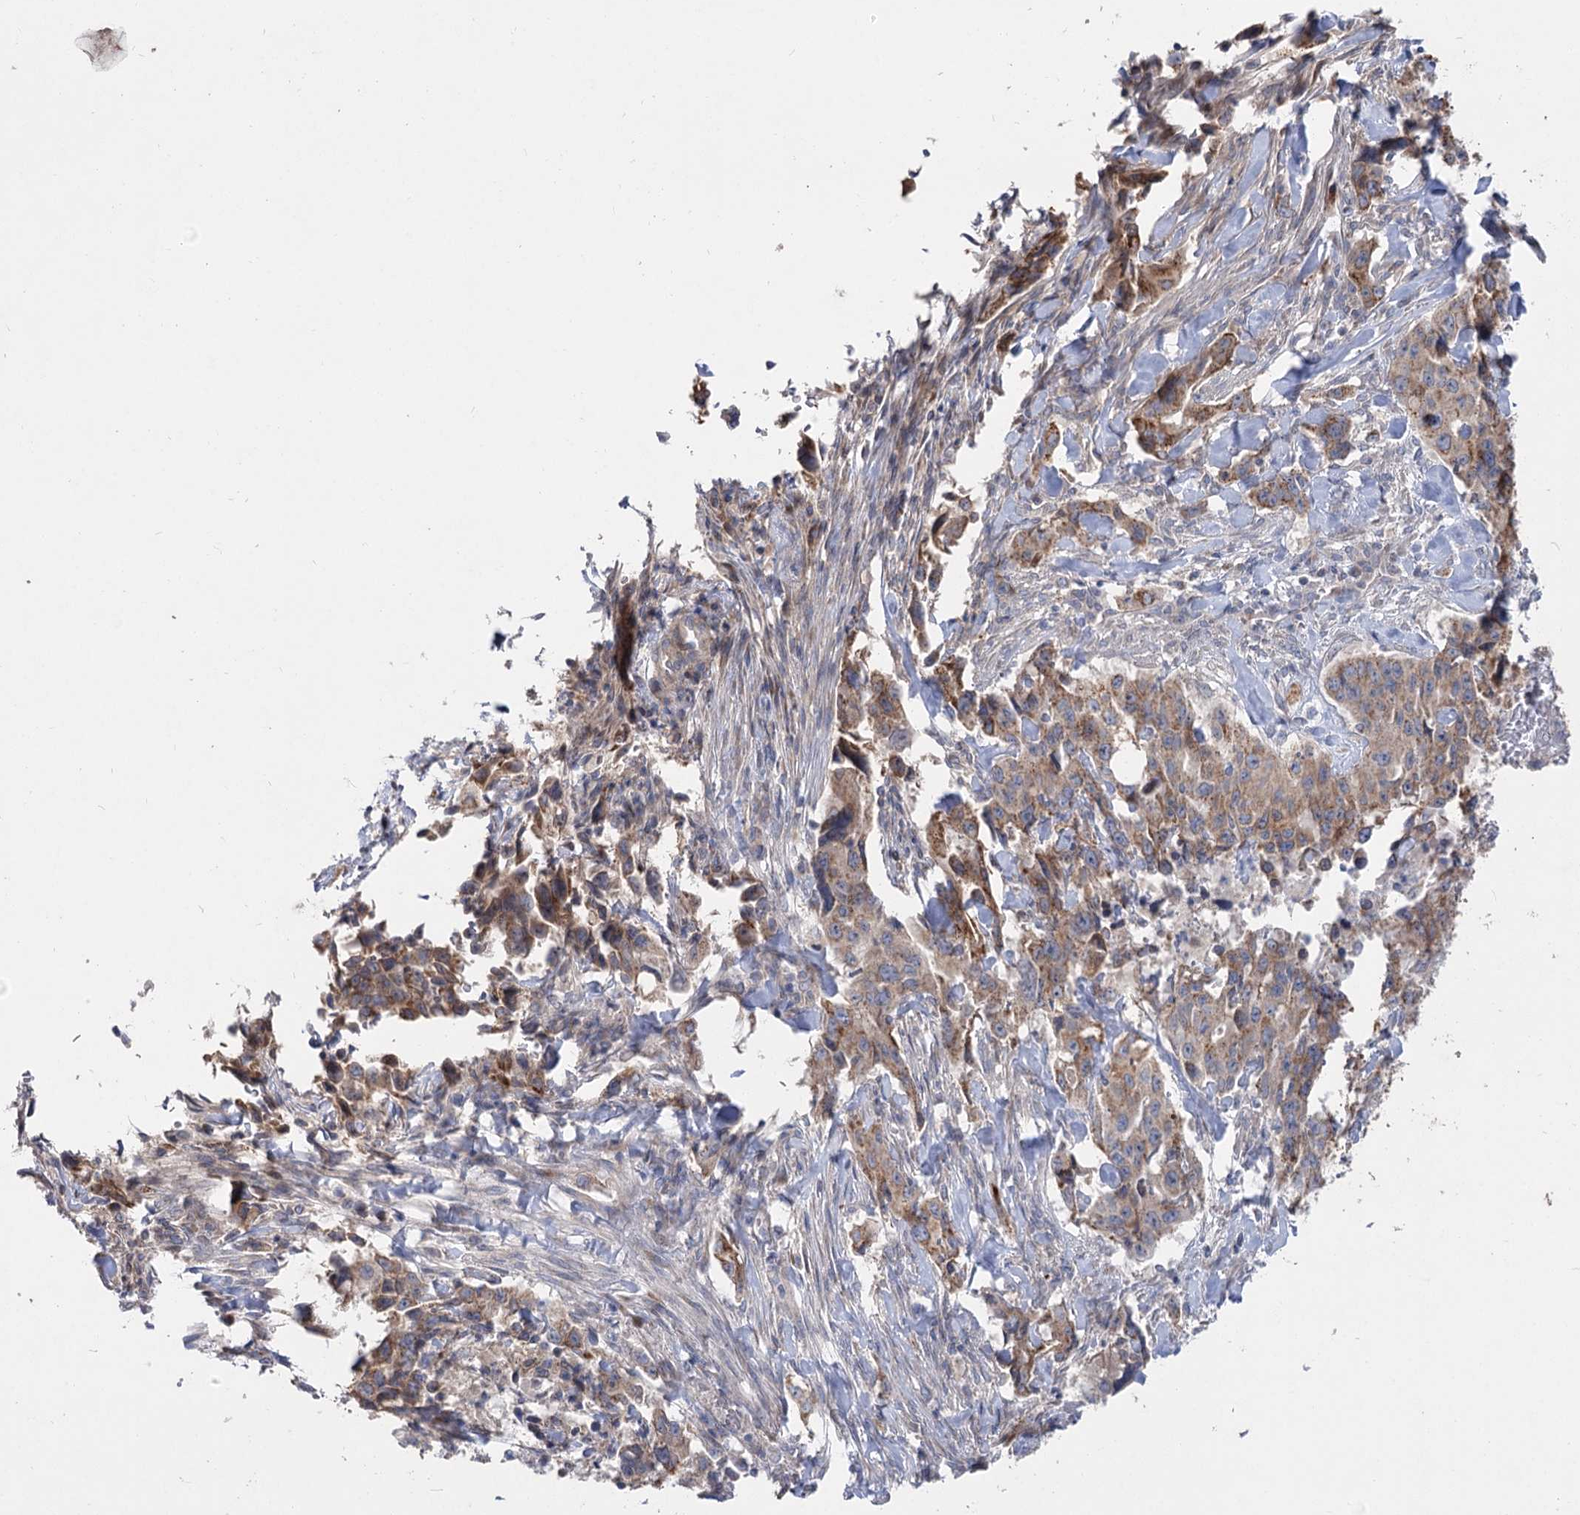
{"staining": {"intensity": "moderate", "quantity": ">75%", "location": "cytoplasmic/membranous"}, "tissue": "lung cancer", "cell_type": "Tumor cells", "image_type": "cancer", "snomed": [{"axis": "morphology", "description": "Adenocarcinoma, NOS"}, {"axis": "topography", "description": "Lung"}], "caption": "Human lung adenocarcinoma stained with a brown dye shows moderate cytoplasmic/membranous positive positivity in approximately >75% of tumor cells.", "gene": "SH3BP5L", "patient": {"sex": "female", "age": 51}}